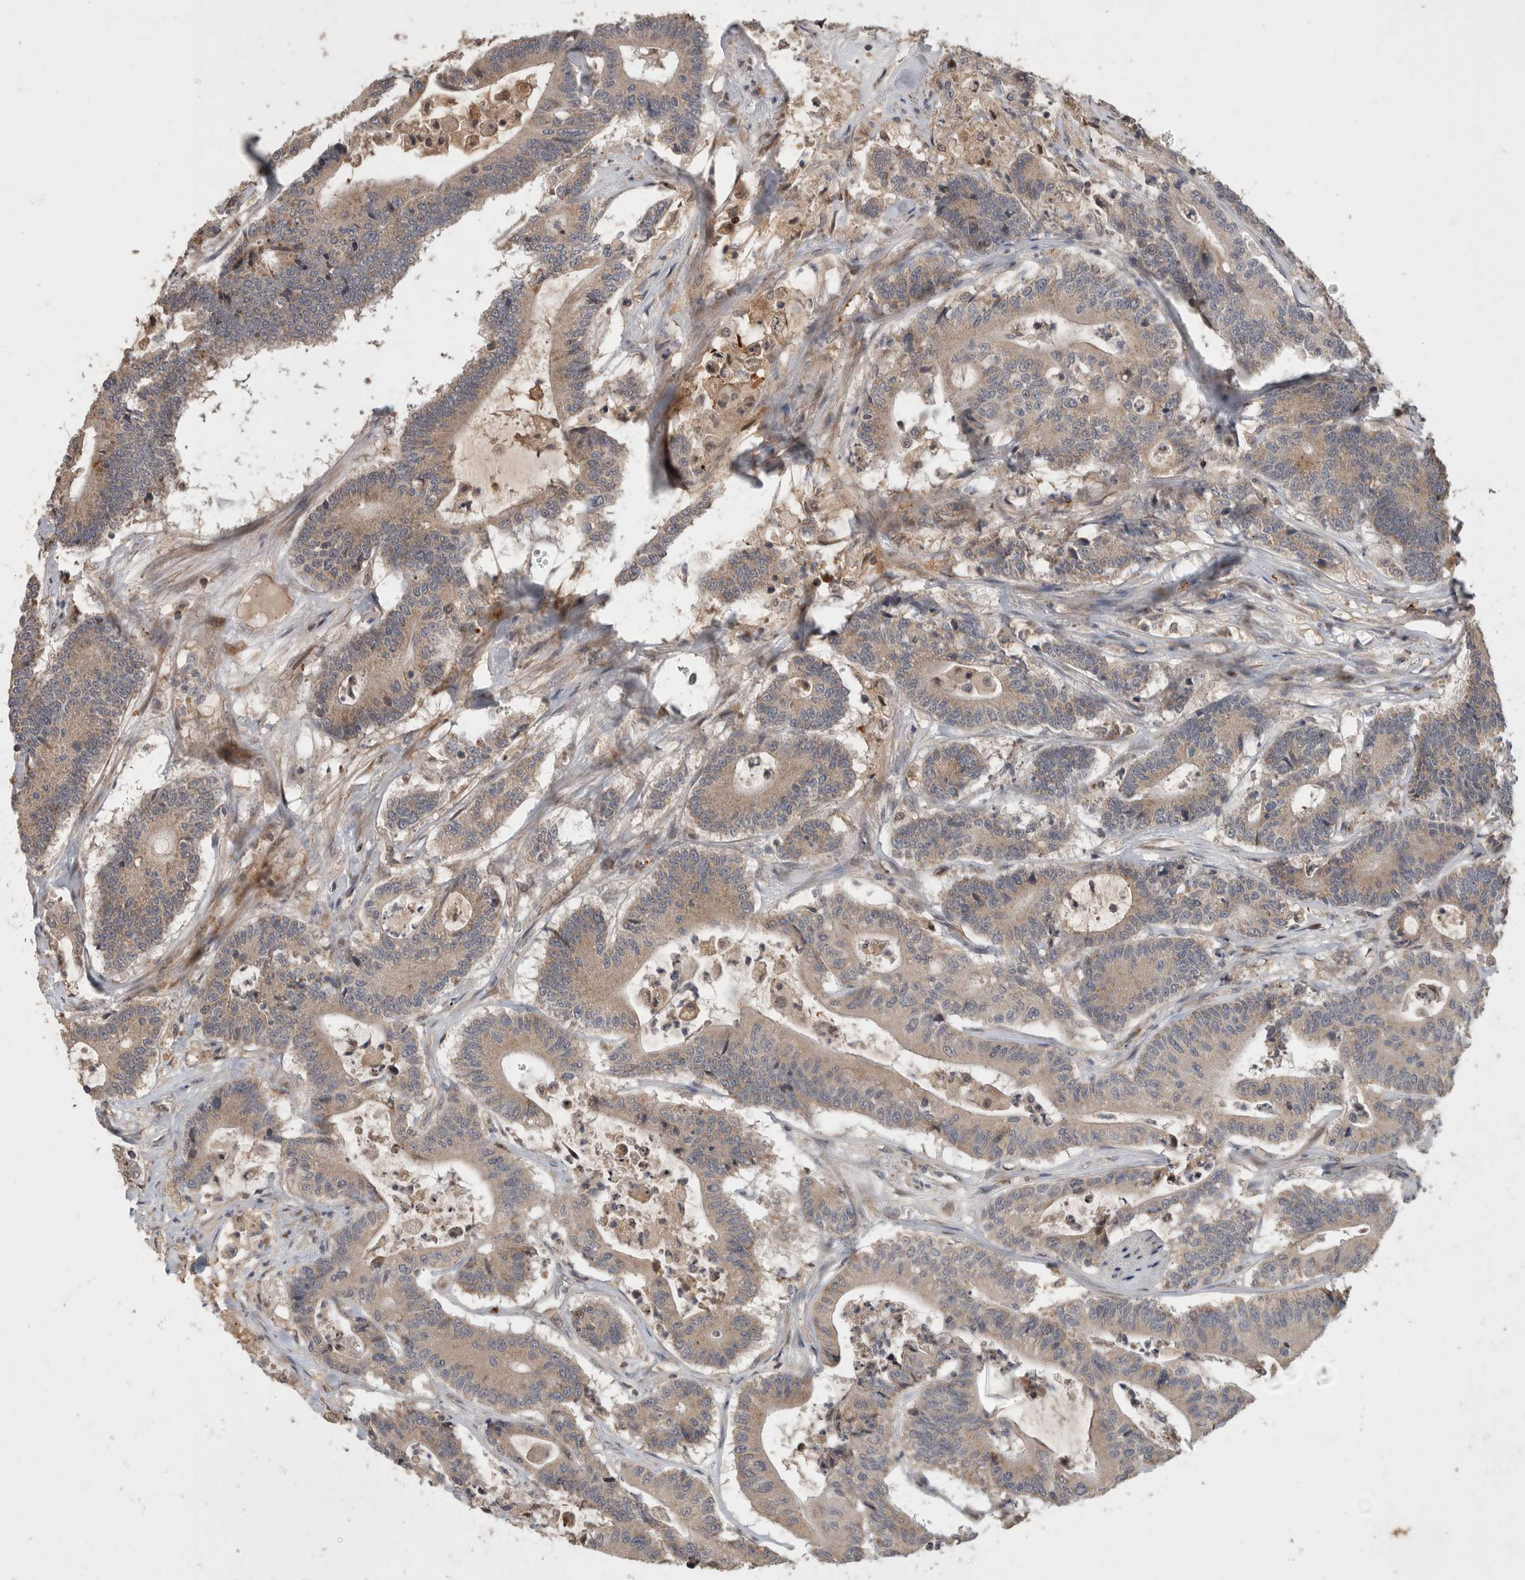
{"staining": {"intensity": "weak", "quantity": ">75%", "location": "cytoplasmic/membranous"}, "tissue": "colorectal cancer", "cell_type": "Tumor cells", "image_type": "cancer", "snomed": [{"axis": "morphology", "description": "Adenocarcinoma, NOS"}, {"axis": "topography", "description": "Colon"}], "caption": "Immunohistochemical staining of adenocarcinoma (colorectal) shows weak cytoplasmic/membranous protein positivity in about >75% of tumor cells.", "gene": "SERAC1", "patient": {"sex": "female", "age": 84}}